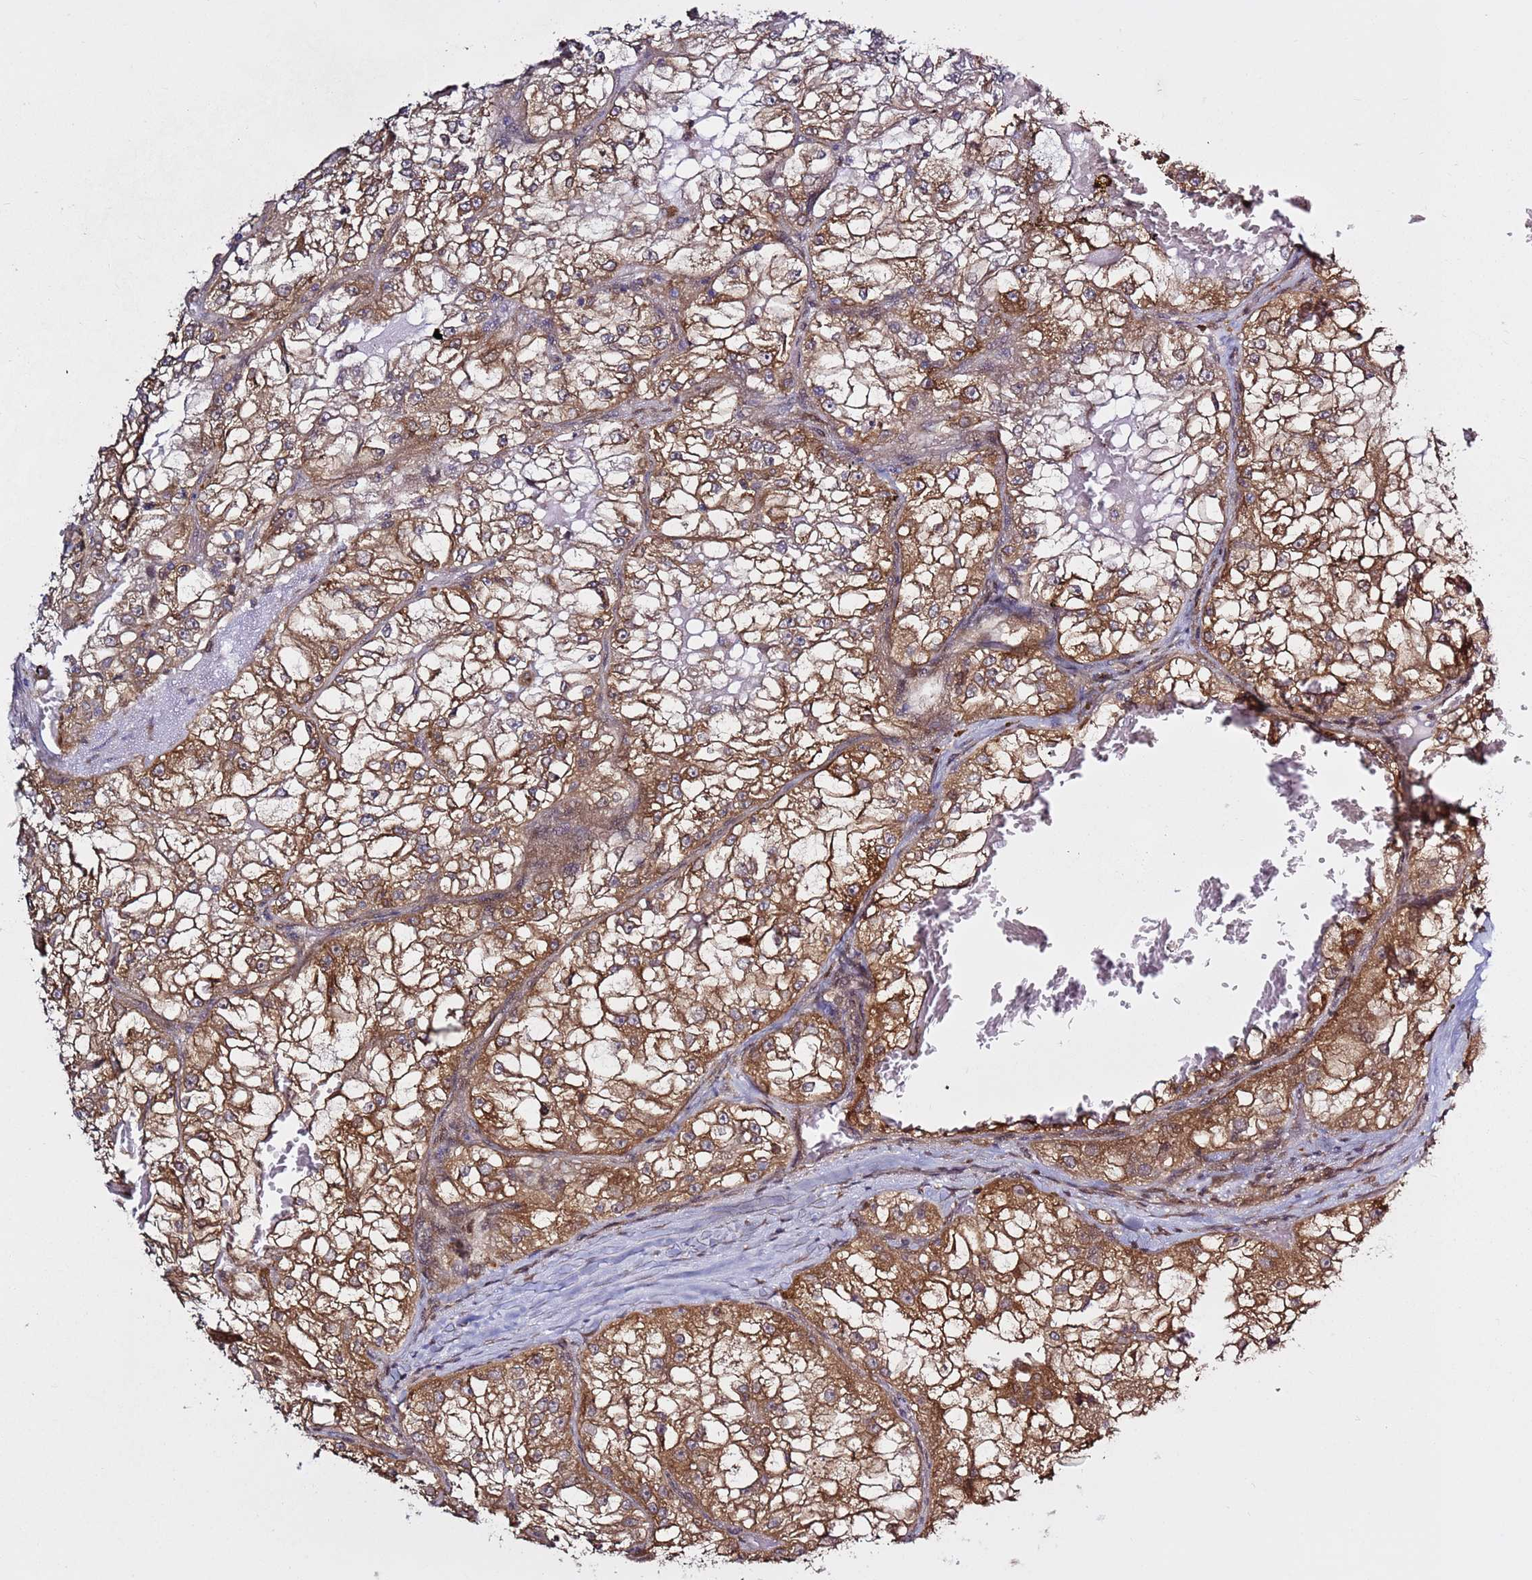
{"staining": {"intensity": "moderate", "quantity": ">75%", "location": "cytoplasmic/membranous"}, "tissue": "renal cancer", "cell_type": "Tumor cells", "image_type": "cancer", "snomed": [{"axis": "morphology", "description": "Adenocarcinoma, NOS"}, {"axis": "topography", "description": "Kidney"}], "caption": "Immunohistochemistry (IHC) (DAB (3,3'-diaminobenzidine)) staining of renal cancer reveals moderate cytoplasmic/membranous protein positivity in about >75% of tumor cells.", "gene": "PRKAB2", "patient": {"sex": "female", "age": 72}}